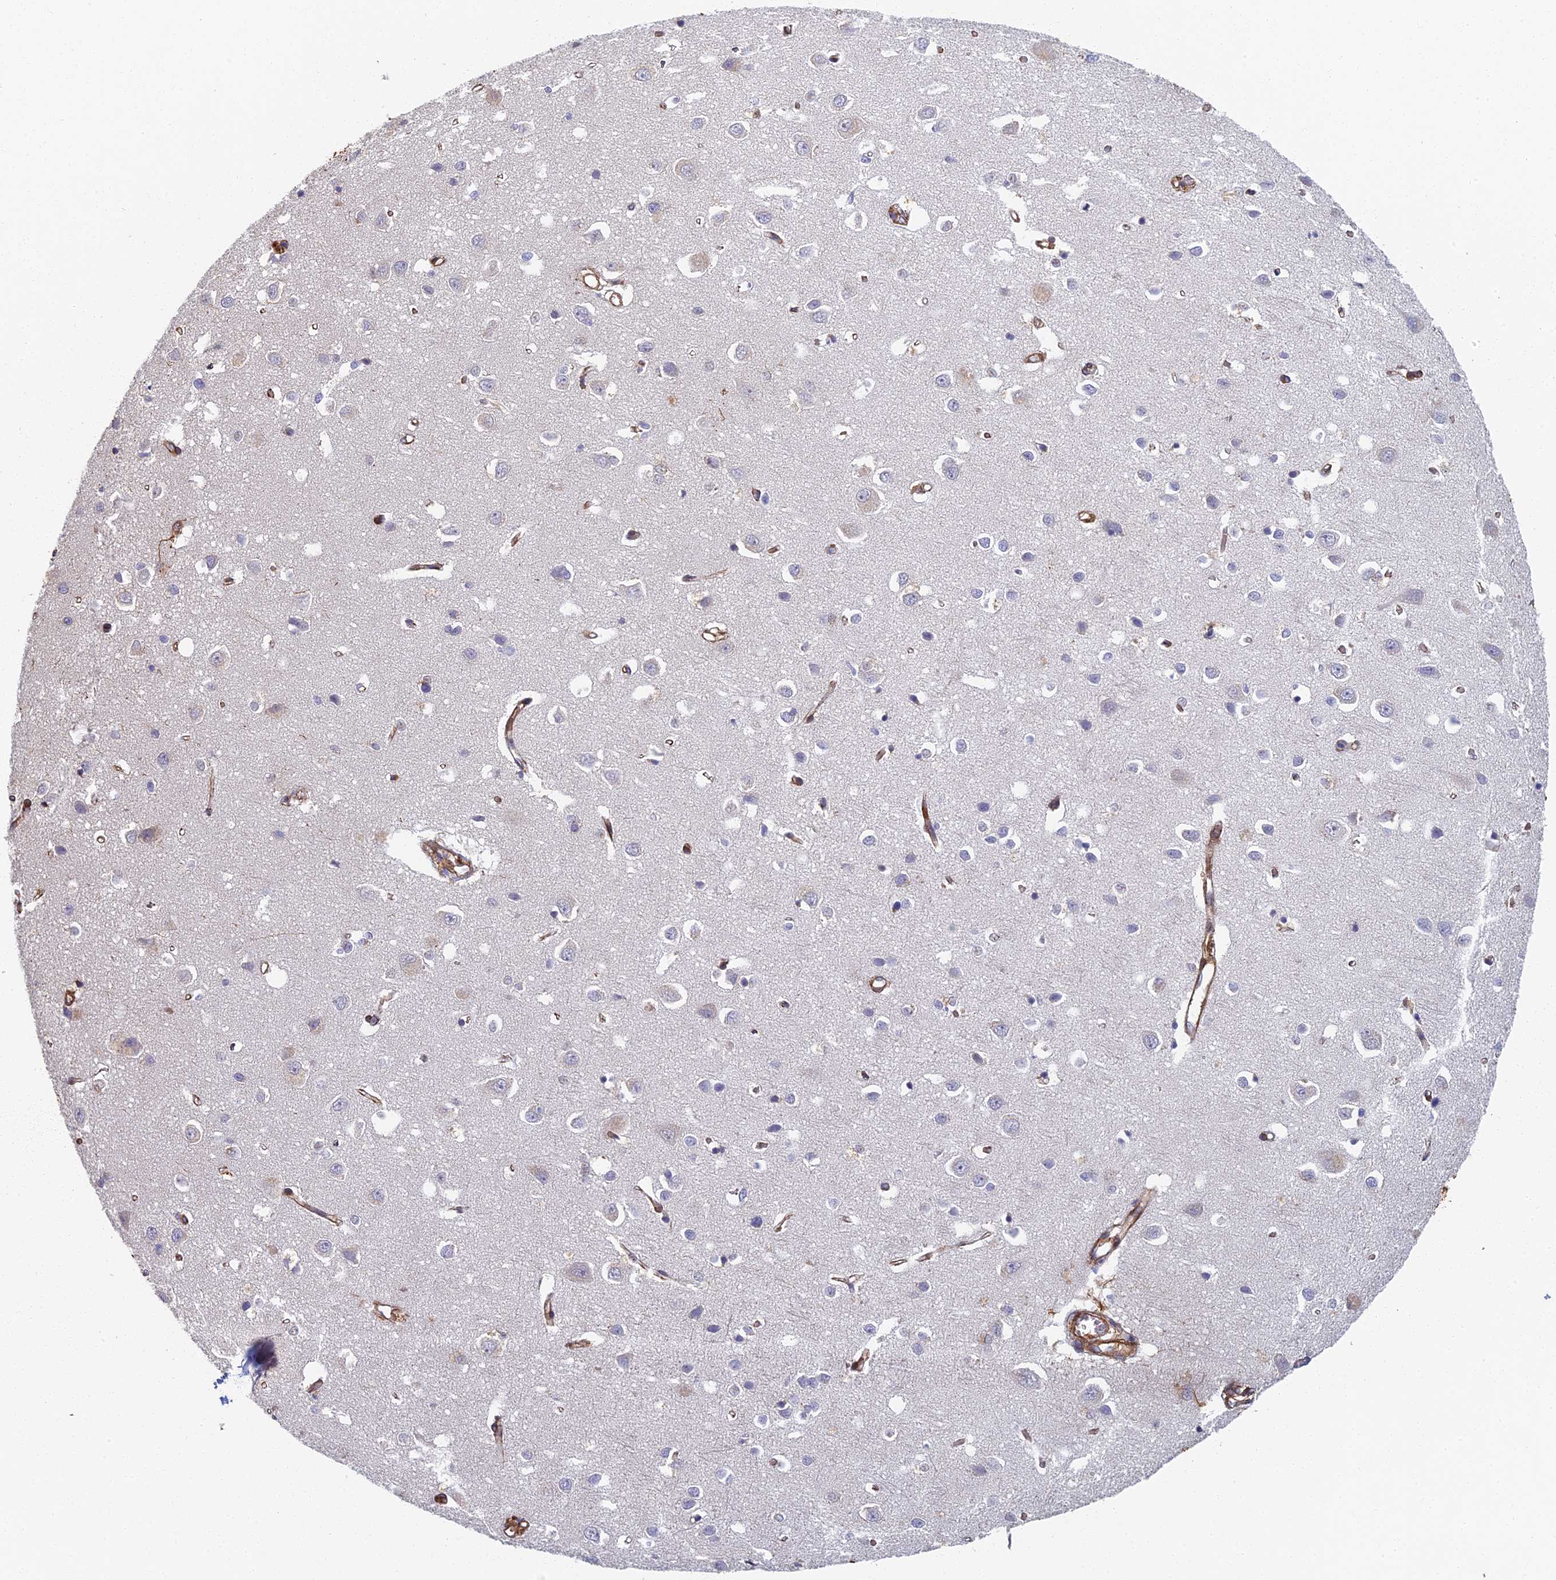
{"staining": {"intensity": "moderate", "quantity": ">75%", "location": "cytoplasmic/membranous"}, "tissue": "cerebral cortex", "cell_type": "Endothelial cells", "image_type": "normal", "snomed": [{"axis": "morphology", "description": "Normal tissue, NOS"}, {"axis": "topography", "description": "Cerebral cortex"}], "caption": "Immunohistochemistry of normal cerebral cortex exhibits medium levels of moderate cytoplasmic/membranous positivity in approximately >75% of endothelial cells.", "gene": "ABCB10", "patient": {"sex": "female", "age": 64}}